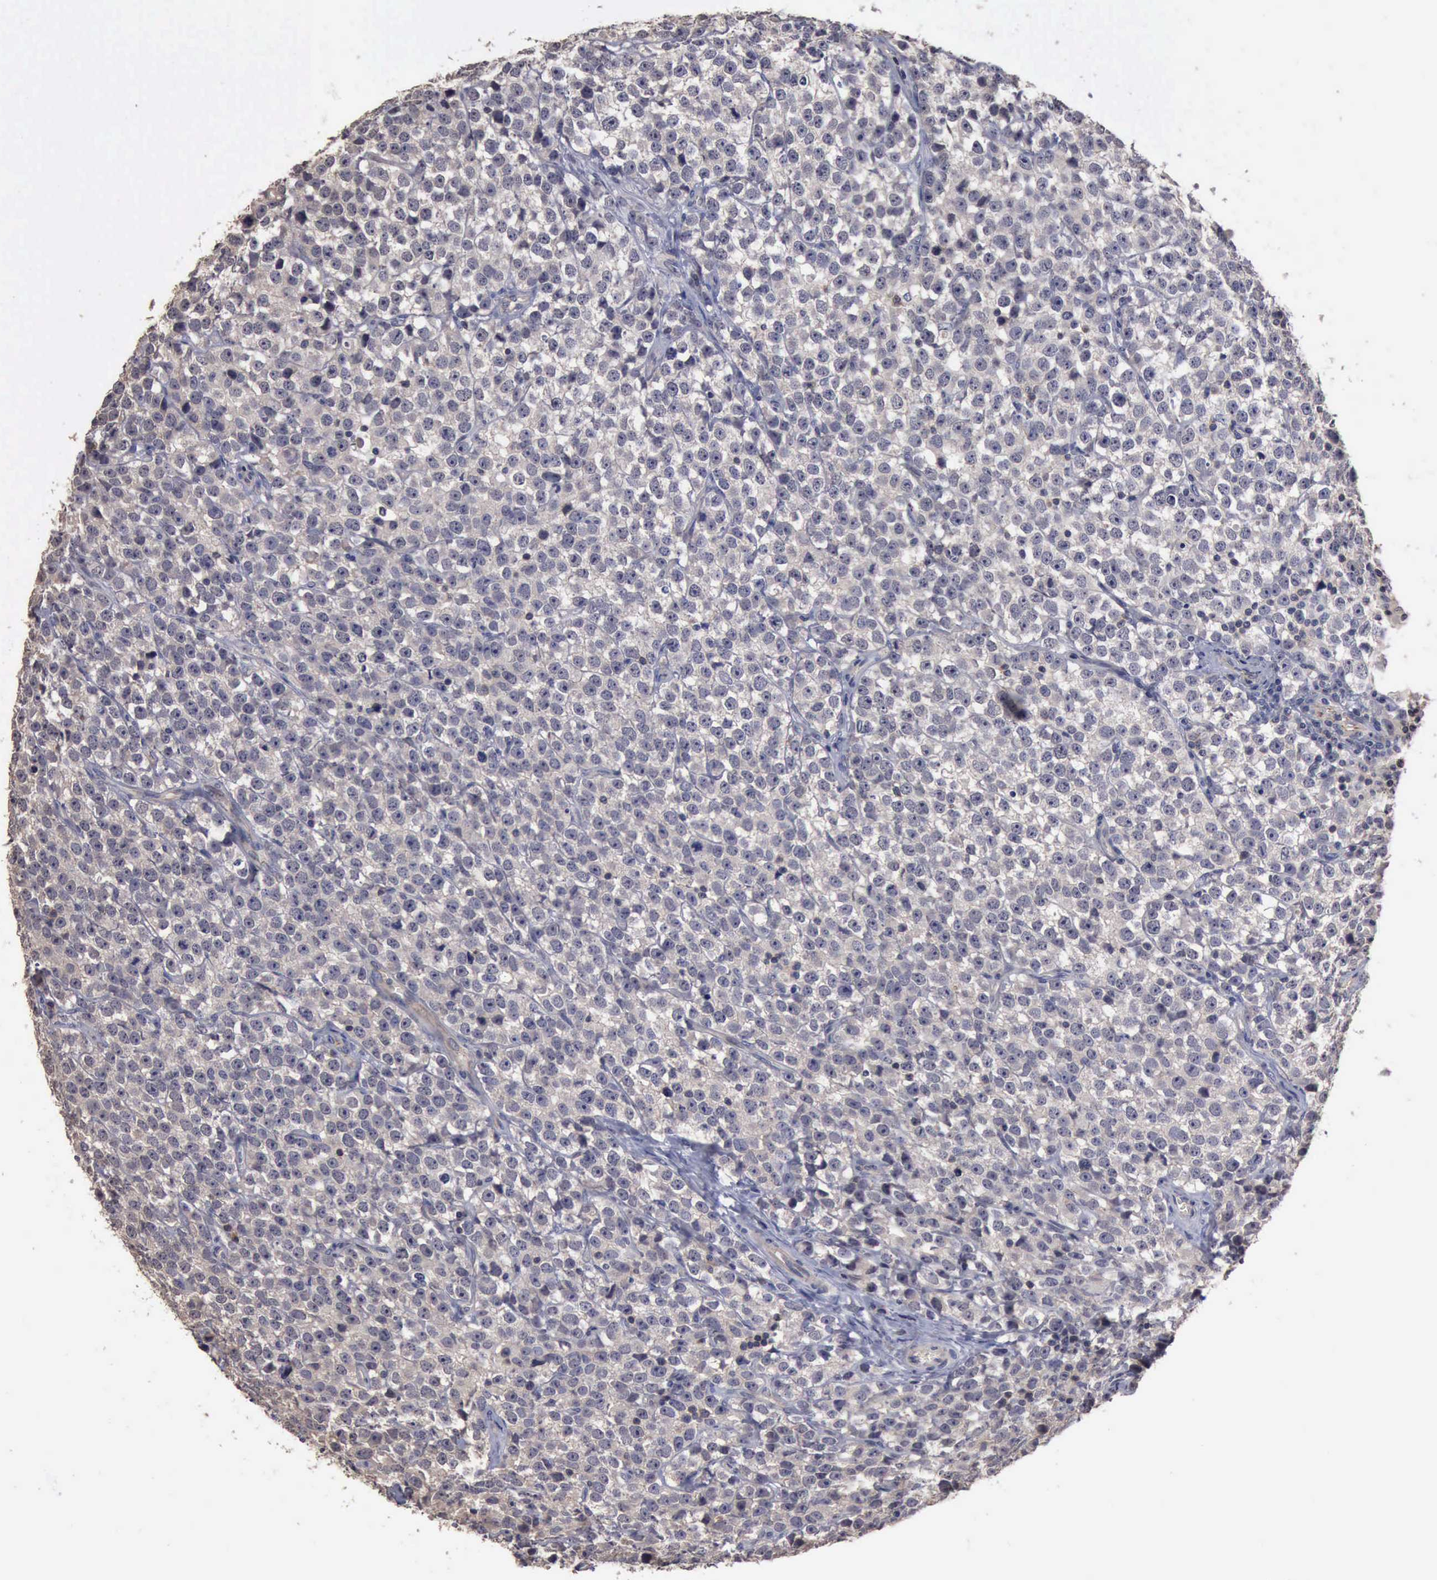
{"staining": {"intensity": "negative", "quantity": "none", "location": "none"}, "tissue": "testis cancer", "cell_type": "Tumor cells", "image_type": "cancer", "snomed": [{"axis": "morphology", "description": "Seminoma, NOS"}, {"axis": "topography", "description": "Testis"}], "caption": "Tumor cells show no significant protein positivity in testis cancer (seminoma).", "gene": "CRKL", "patient": {"sex": "male", "age": 25}}